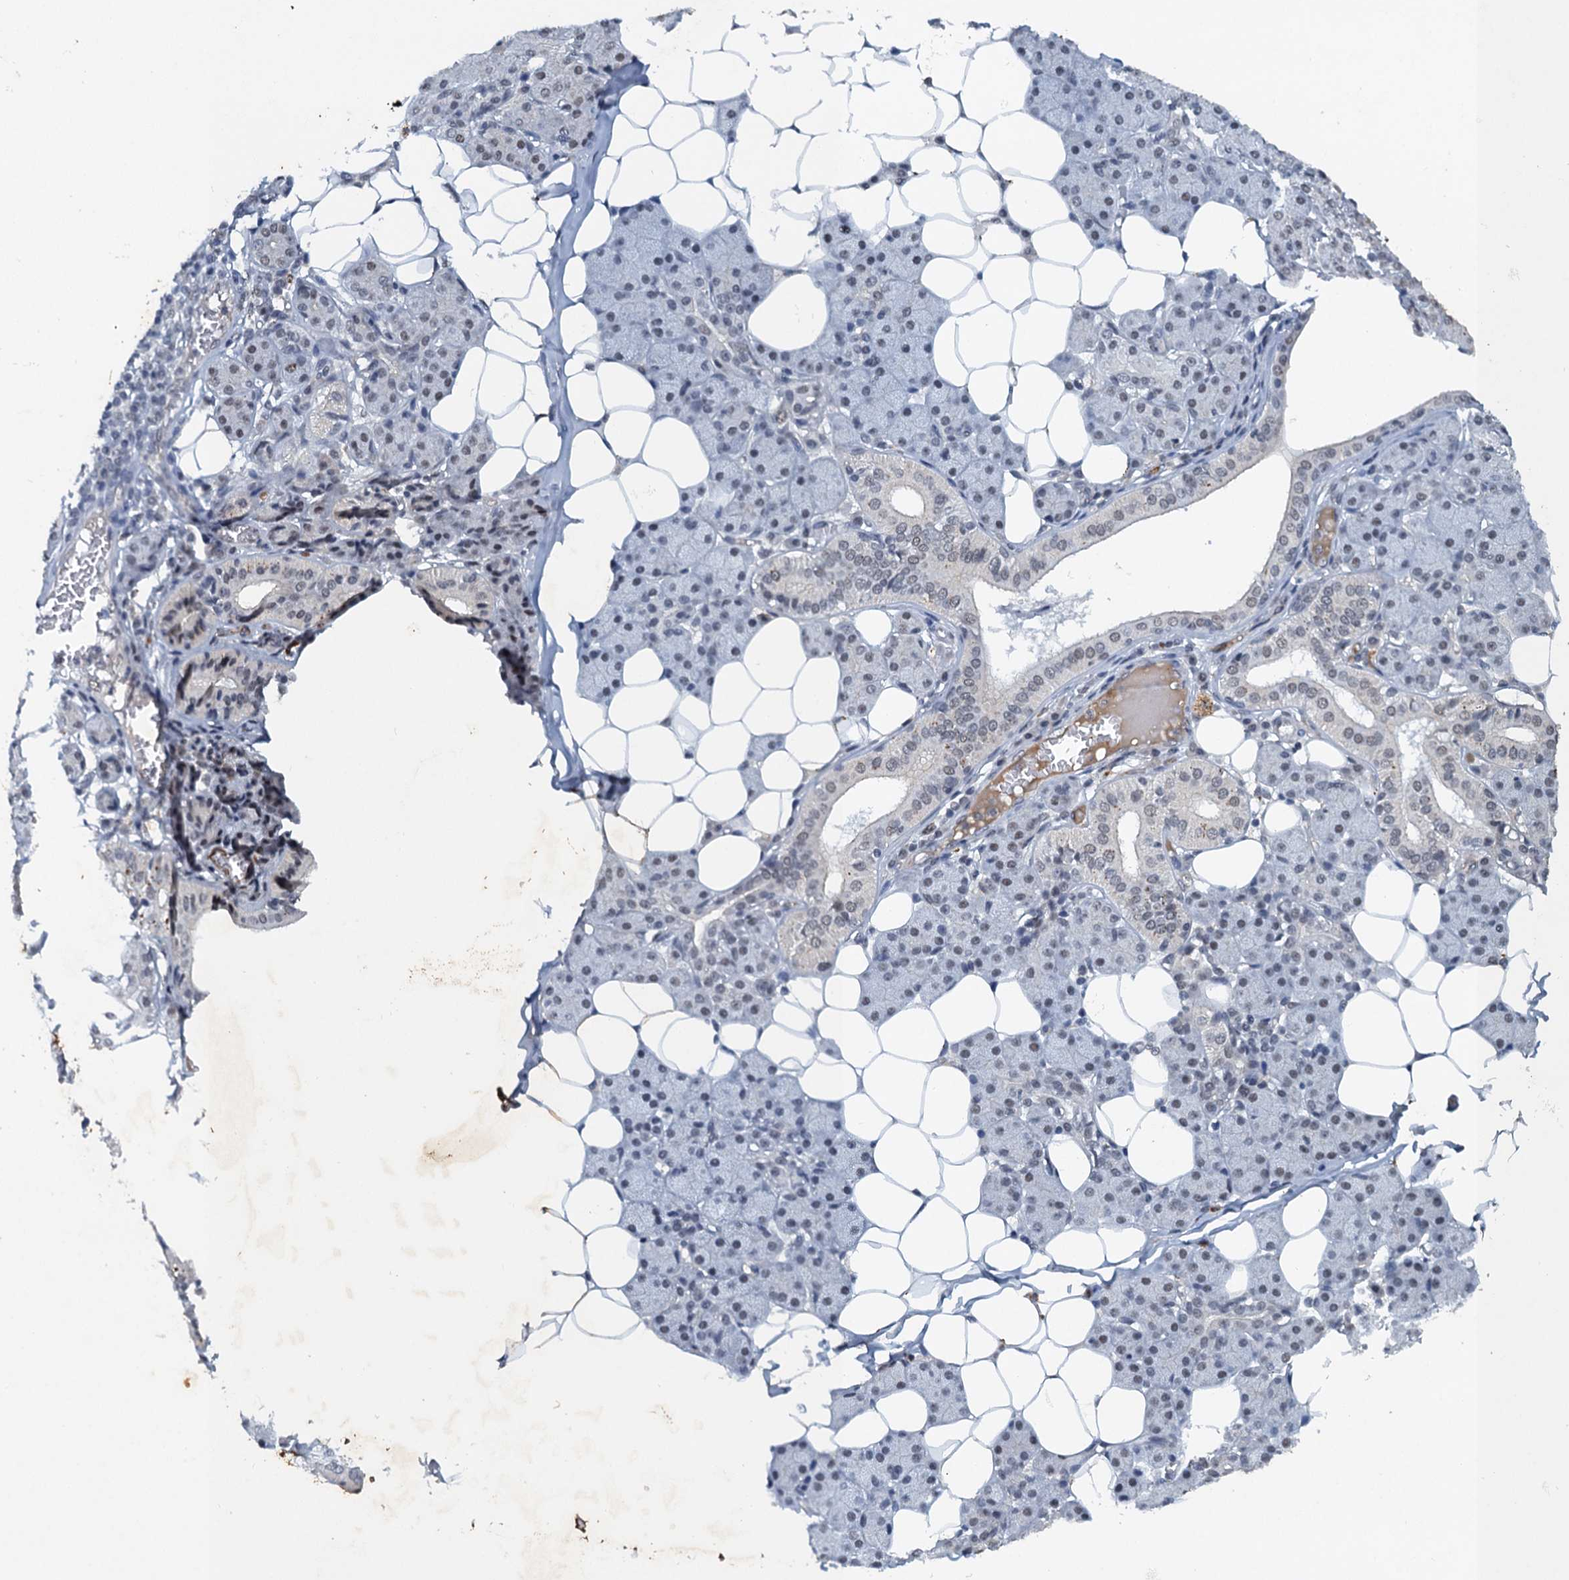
{"staining": {"intensity": "negative", "quantity": "none", "location": "none"}, "tissue": "salivary gland", "cell_type": "Glandular cells", "image_type": "normal", "snomed": [{"axis": "morphology", "description": "Normal tissue, NOS"}, {"axis": "topography", "description": "Salivary gland"}], "caption": "The photomicrograph displays no staining of glandular cells in unremarkable salivary gland.", "gene": "CSTF3", "patient": {"sex": "female", "age": 33}}